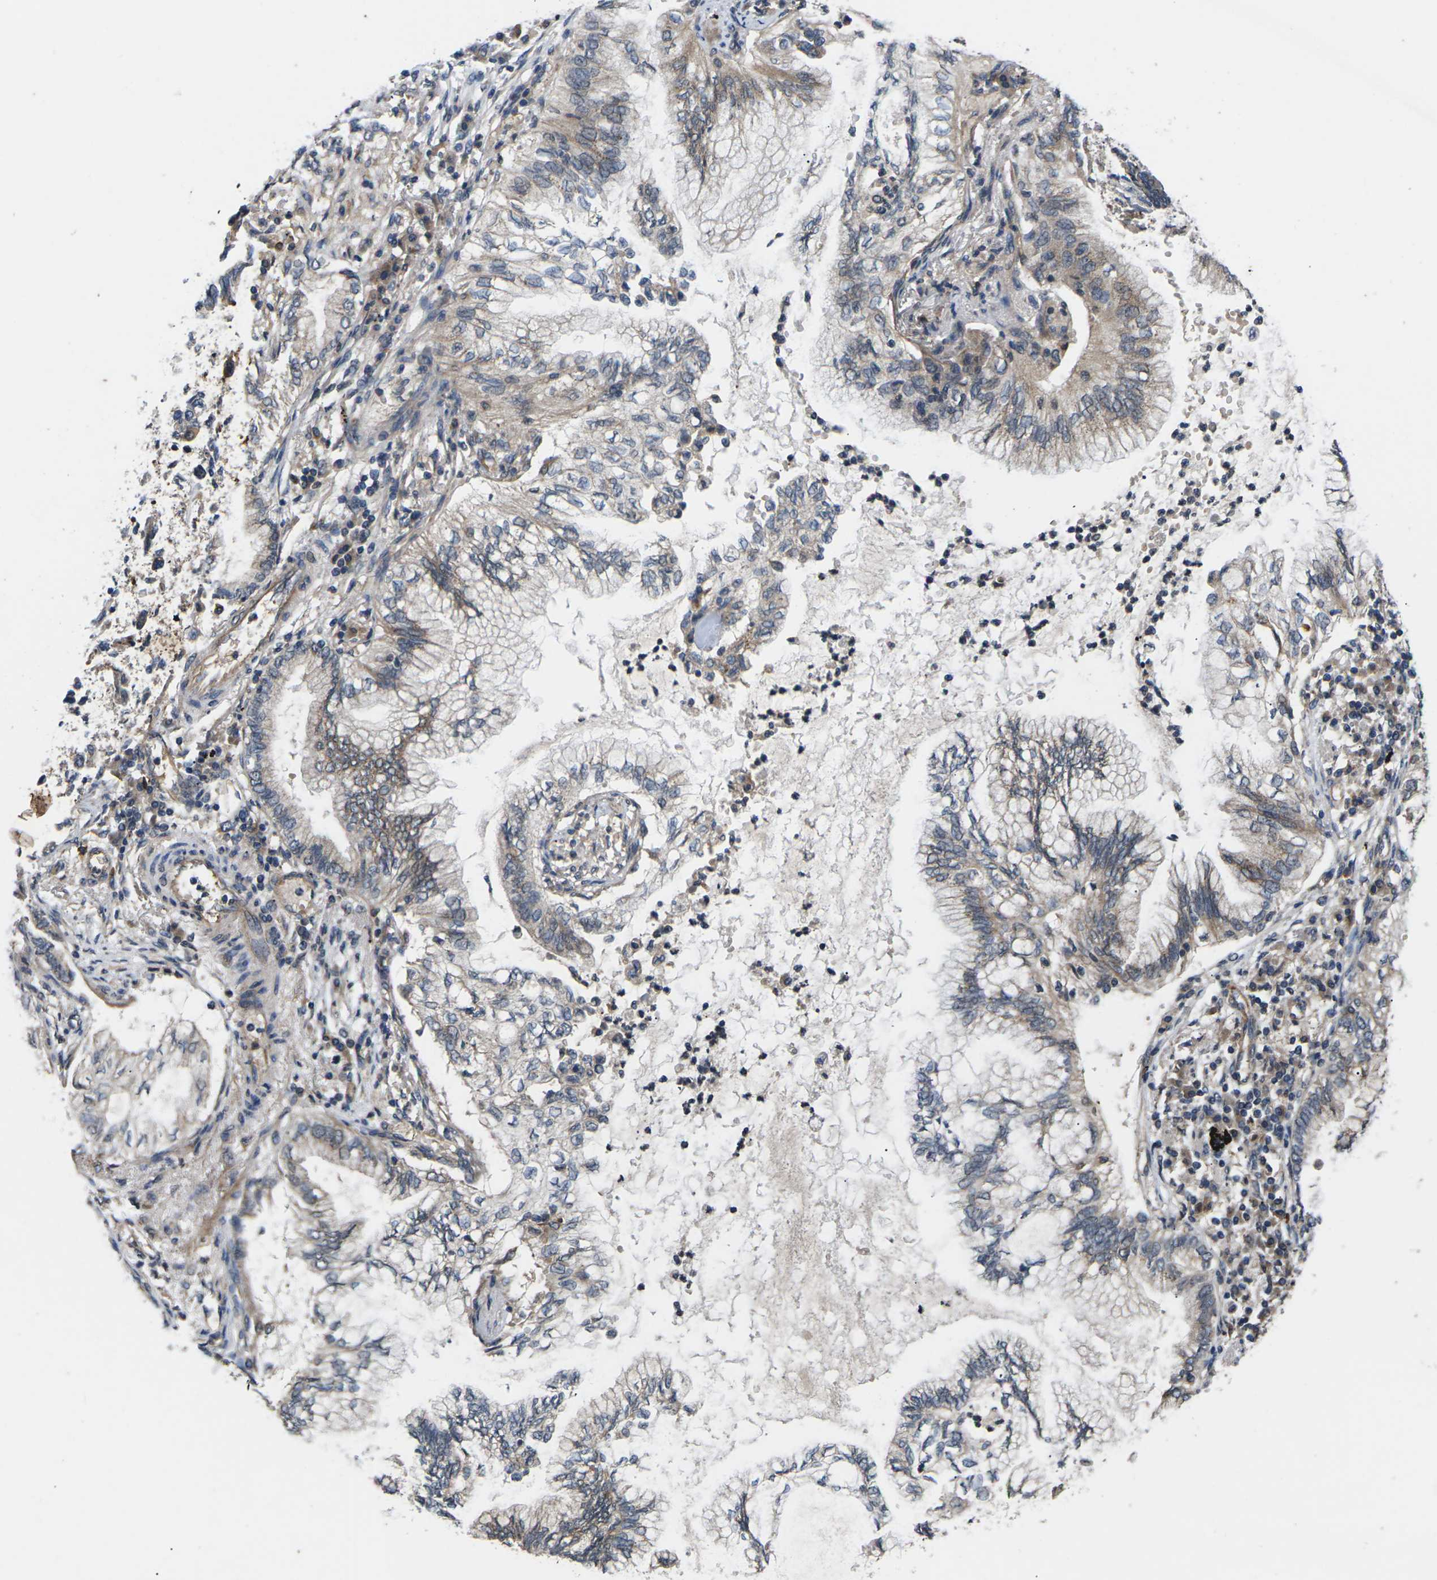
{"staining": {"intensity": "weak", "quantity": ">75%", "location": "cytoplasmic/membranous"}, "tissue": "lung cancer", "cell_type": "Tumor cells", "image_type": "cancer", "snomed": [{"axis": "morphology", "description": "Normal tissue, NOS"}, {"axis": "morphology", "description": "Adenocarcinoma, NOS"}, {"axis": "topography", "description": "Bronchus"}, {"axis": "topography", "description": "Lung"}], "caption": "Immunohistochemical staining of lung cancer exhibits low levels of weak cytoplasmic/membranous protein staining in about >75% of tumor cells. The staining was performed using DAB (3,3'-diaminobenzidine) to visualize the protein expression in brown, while the nuclei were stained in blue with hematoxylin (Magnification: 20x).", "gene": "DKK2", "patient": {"sex": "female", "age": 70}}